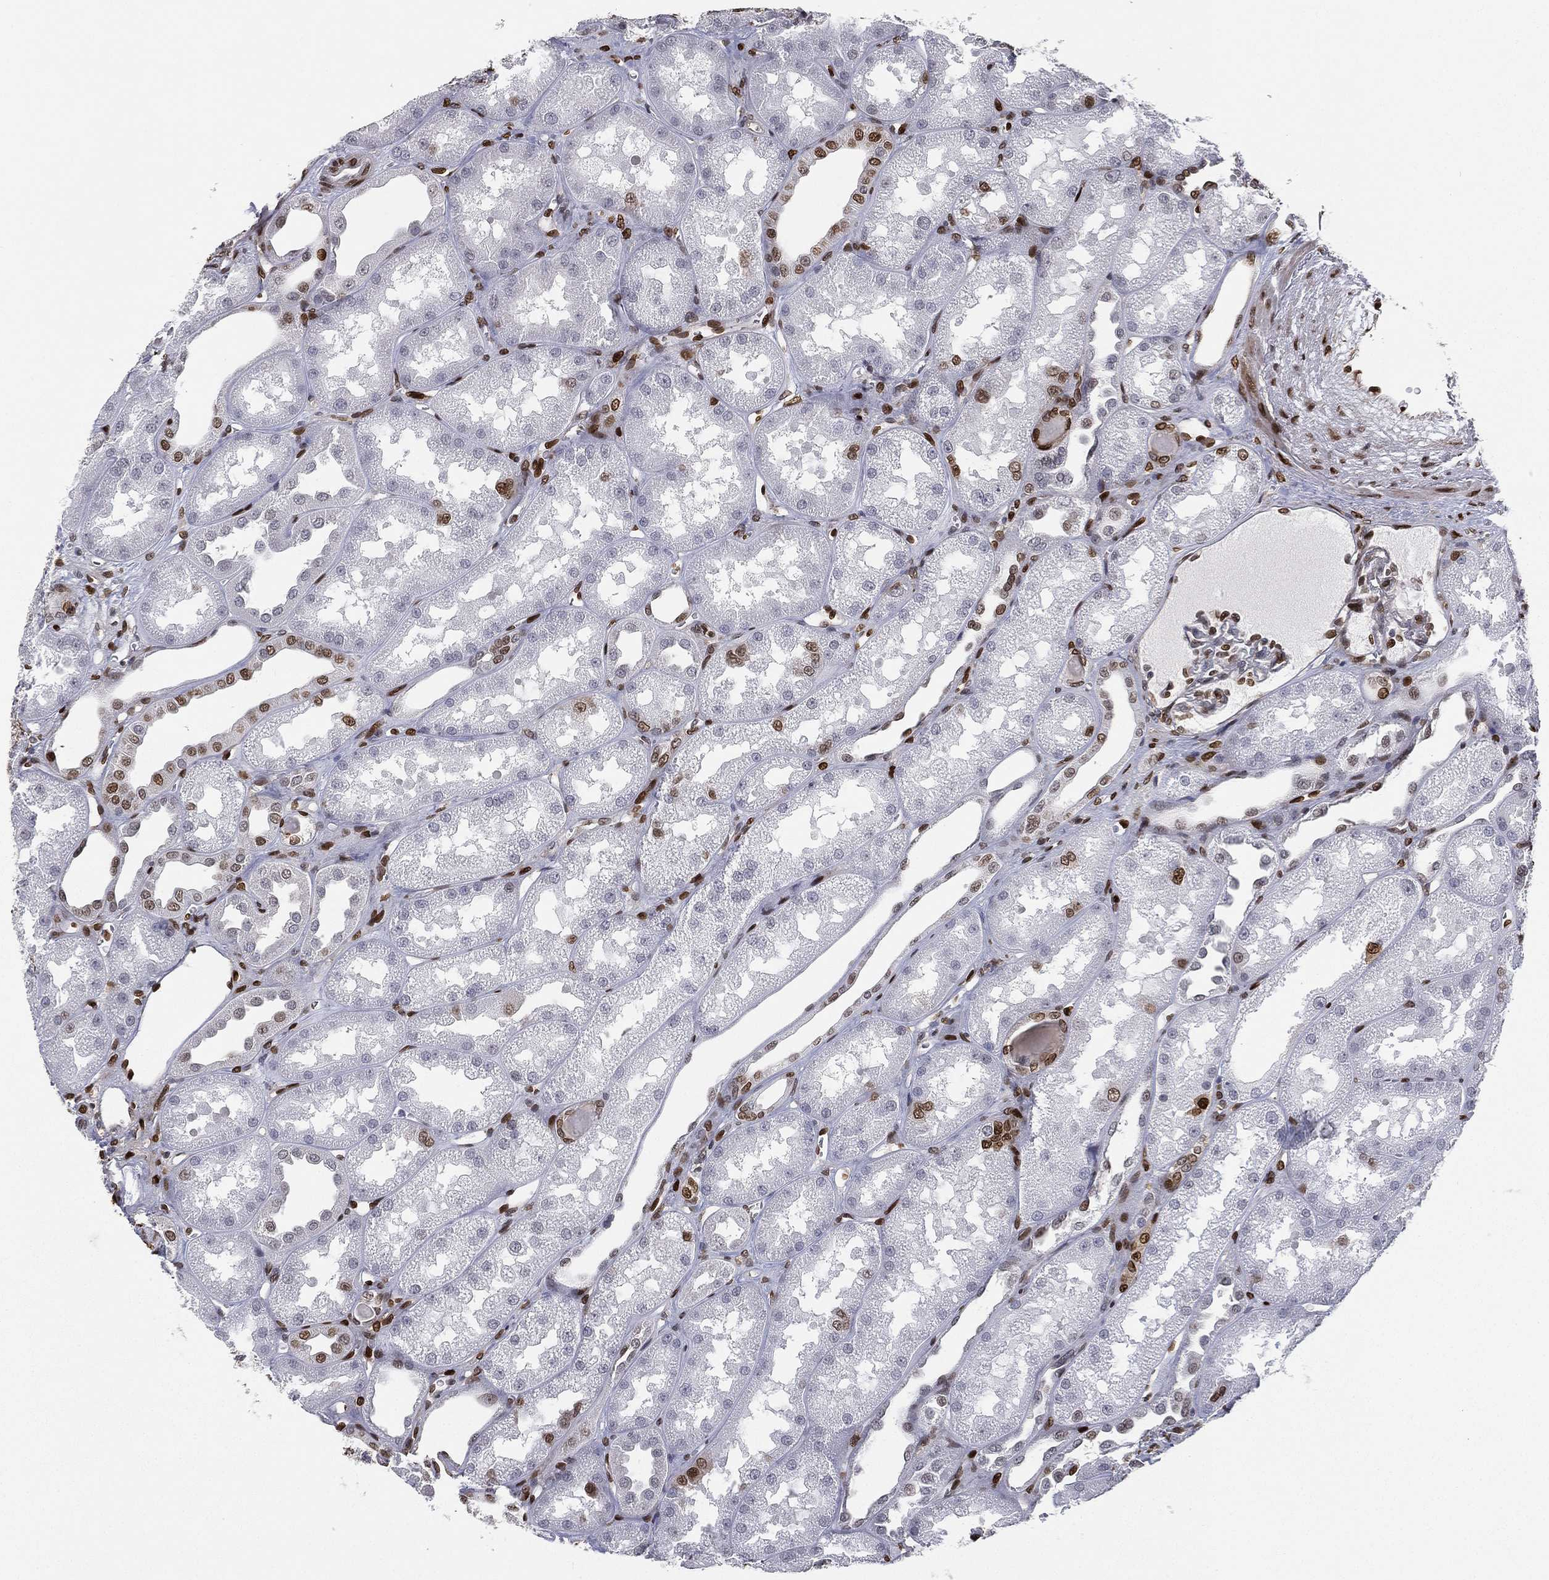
{"staining": {"intensity": "moderate", "quantity": "<25%", "location": "nuclear"}, "tissue": "kidney", "cell_type": "Cells in glomeruli", "image_type": "normal", "snomed": [{"axis": "morphology", "description": "Normal tissue, NOS"}, {"axis": "topography", "description": "Kidney"}], "caption": "Immunohistochemical staining of unremarkable human kidney reveals <25% levels of moderate nuclear protein staining in approximately <25% of cells in glomeruli.", "gene": "LMNB1", "patient": {"sex": "male", "age": 61}}